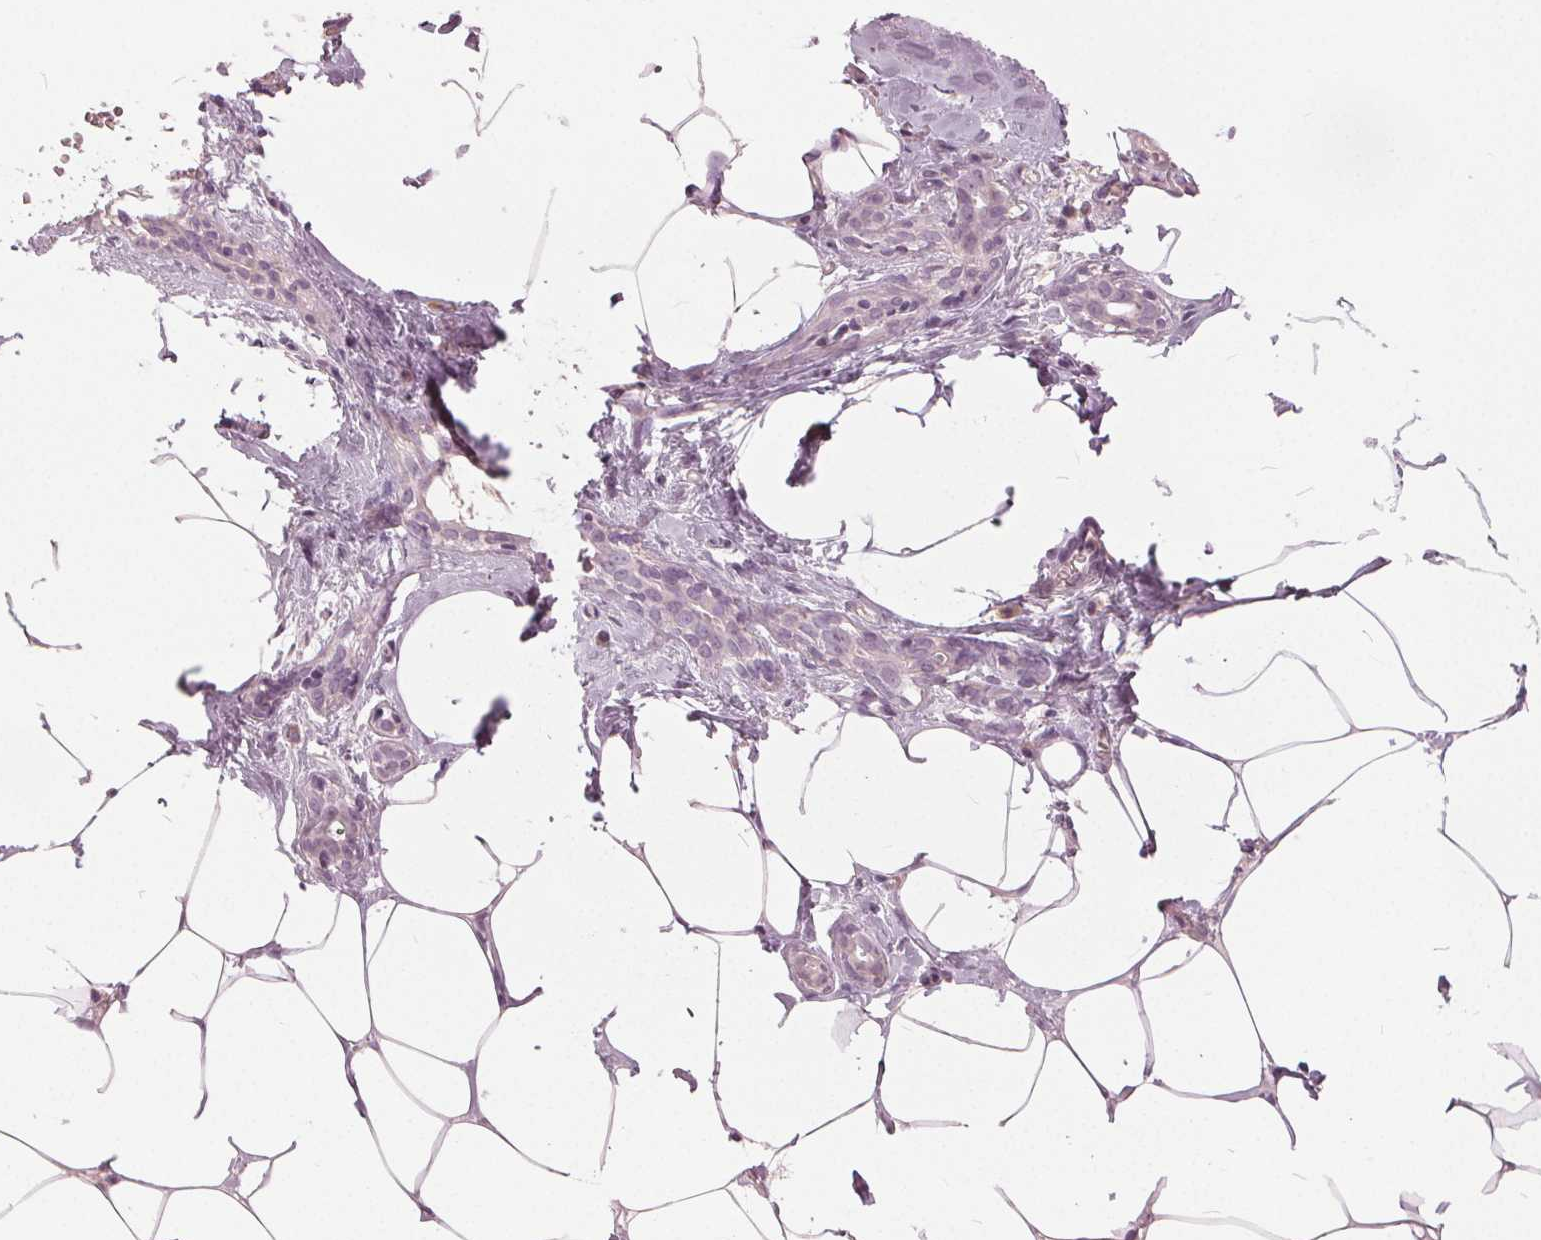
{"staining": {"intensity": "weak", "quantity": "<25%", "location": "cytoplasmic/membranous"}, "tissue": "breast", "cell_type": "Adipocytes", "image_type": "normal", "snomed": [{"axis": "morphology", "description": "Normal tissue, NOS"}, {"axis": "topography", "description": "Breast"}], "caption": "An IHC image of normal breast is shown. There is no staining in adipocytes of breast.", "gene": "KLK13", "patient": {"sex": "female", "age": 27}}